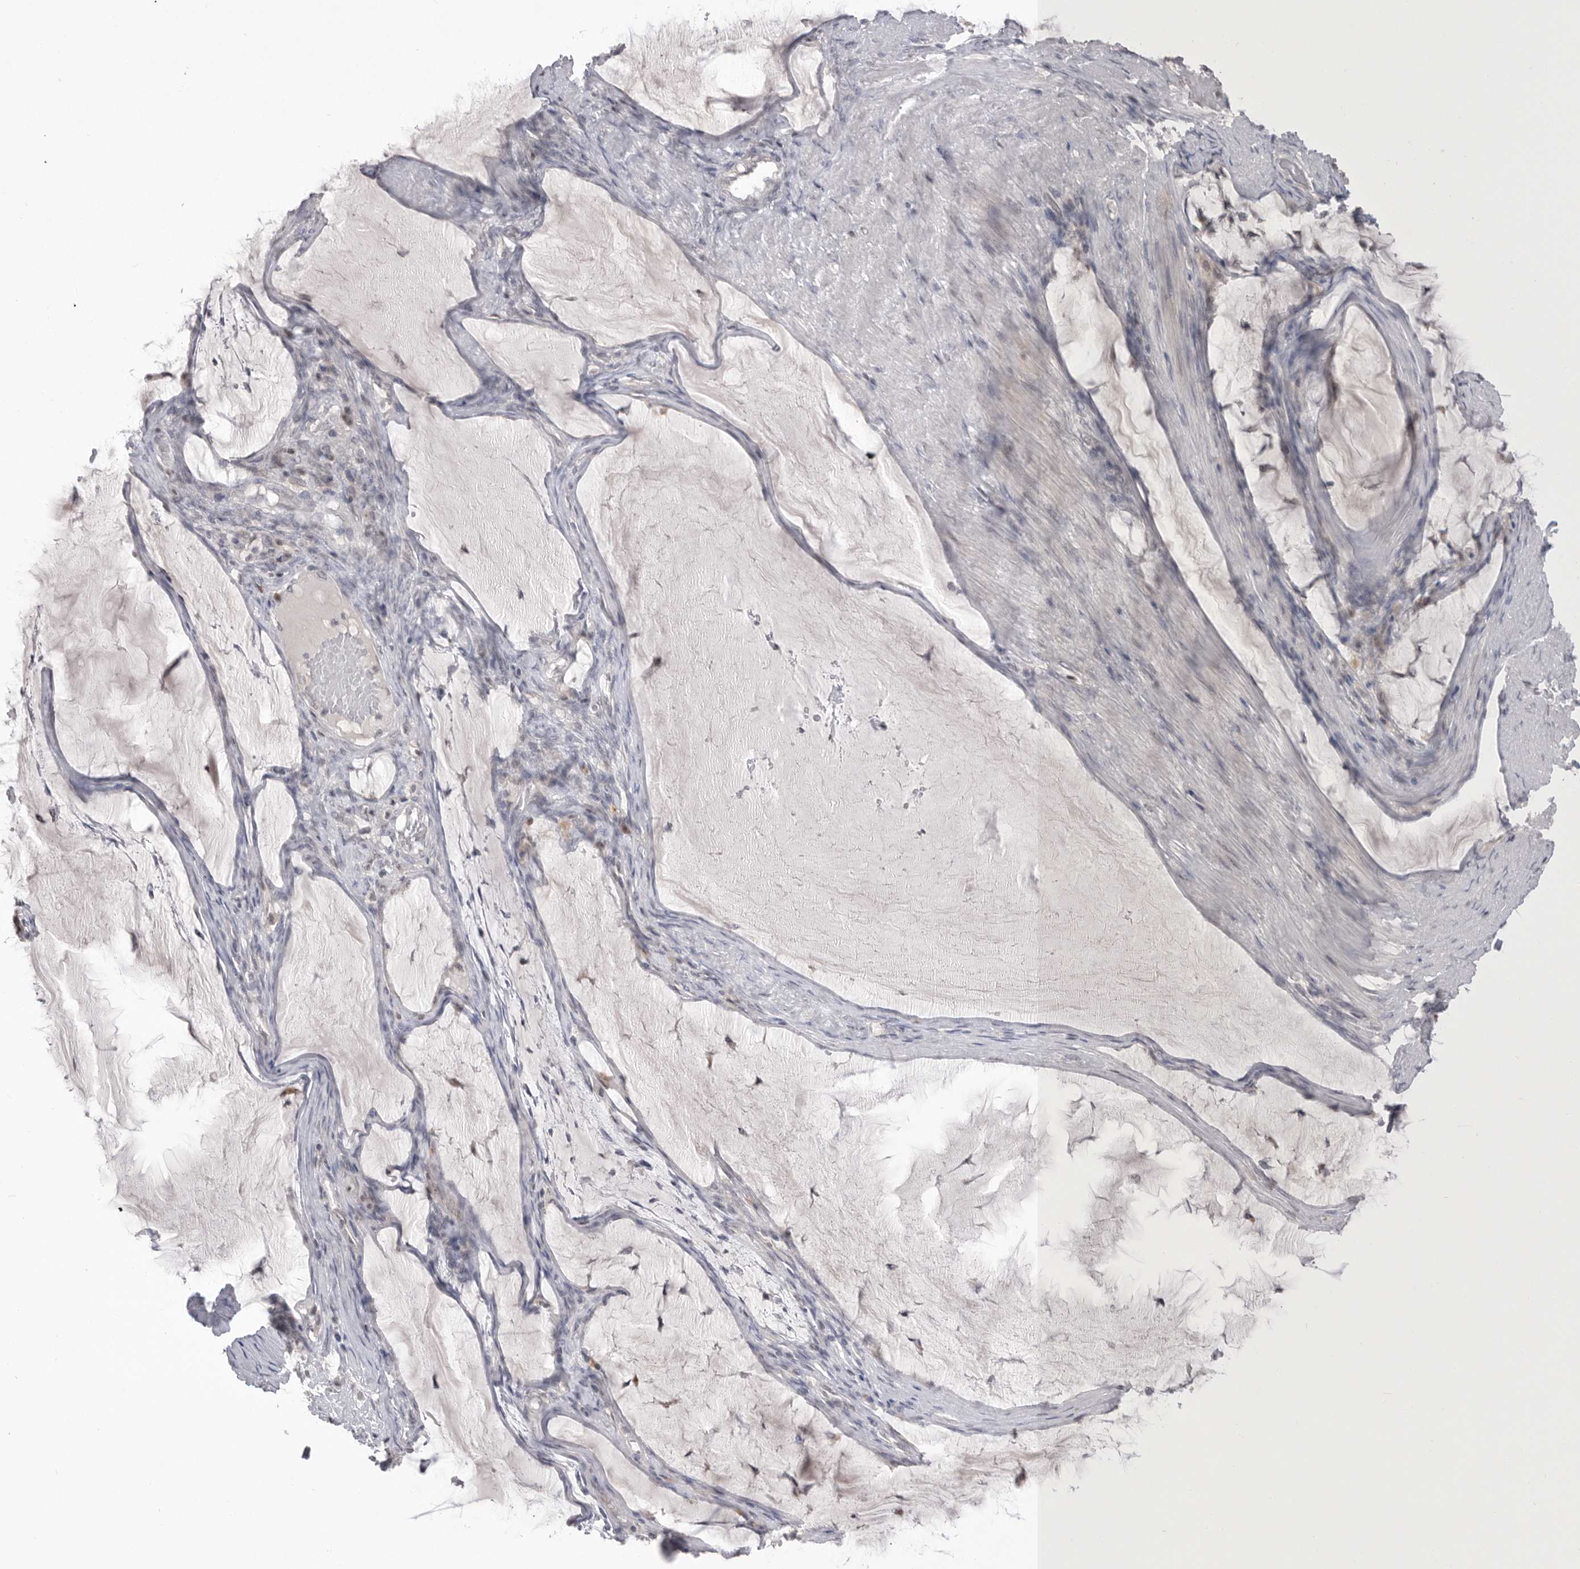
{"staining": {"intensity": "negative", "quantity": "none", "location": "none"}, "tissue": "ovarian cancer", "cell_type": "Tumor cells", "image_type": "cancer", "snomed": [{"axis": "morphology", "description": "Cystadenocarcinoma, mucinous, NOS"}, {"axis": "topography", "description": "Ovary"}], "caption": "A histopathology image of human ovarian cancer (mucinous cystadenocarcinoma) is negative for staining in tumor cells.", "gene": "ZBTB7B", "patient": {"sex": "female", "age": 61}}